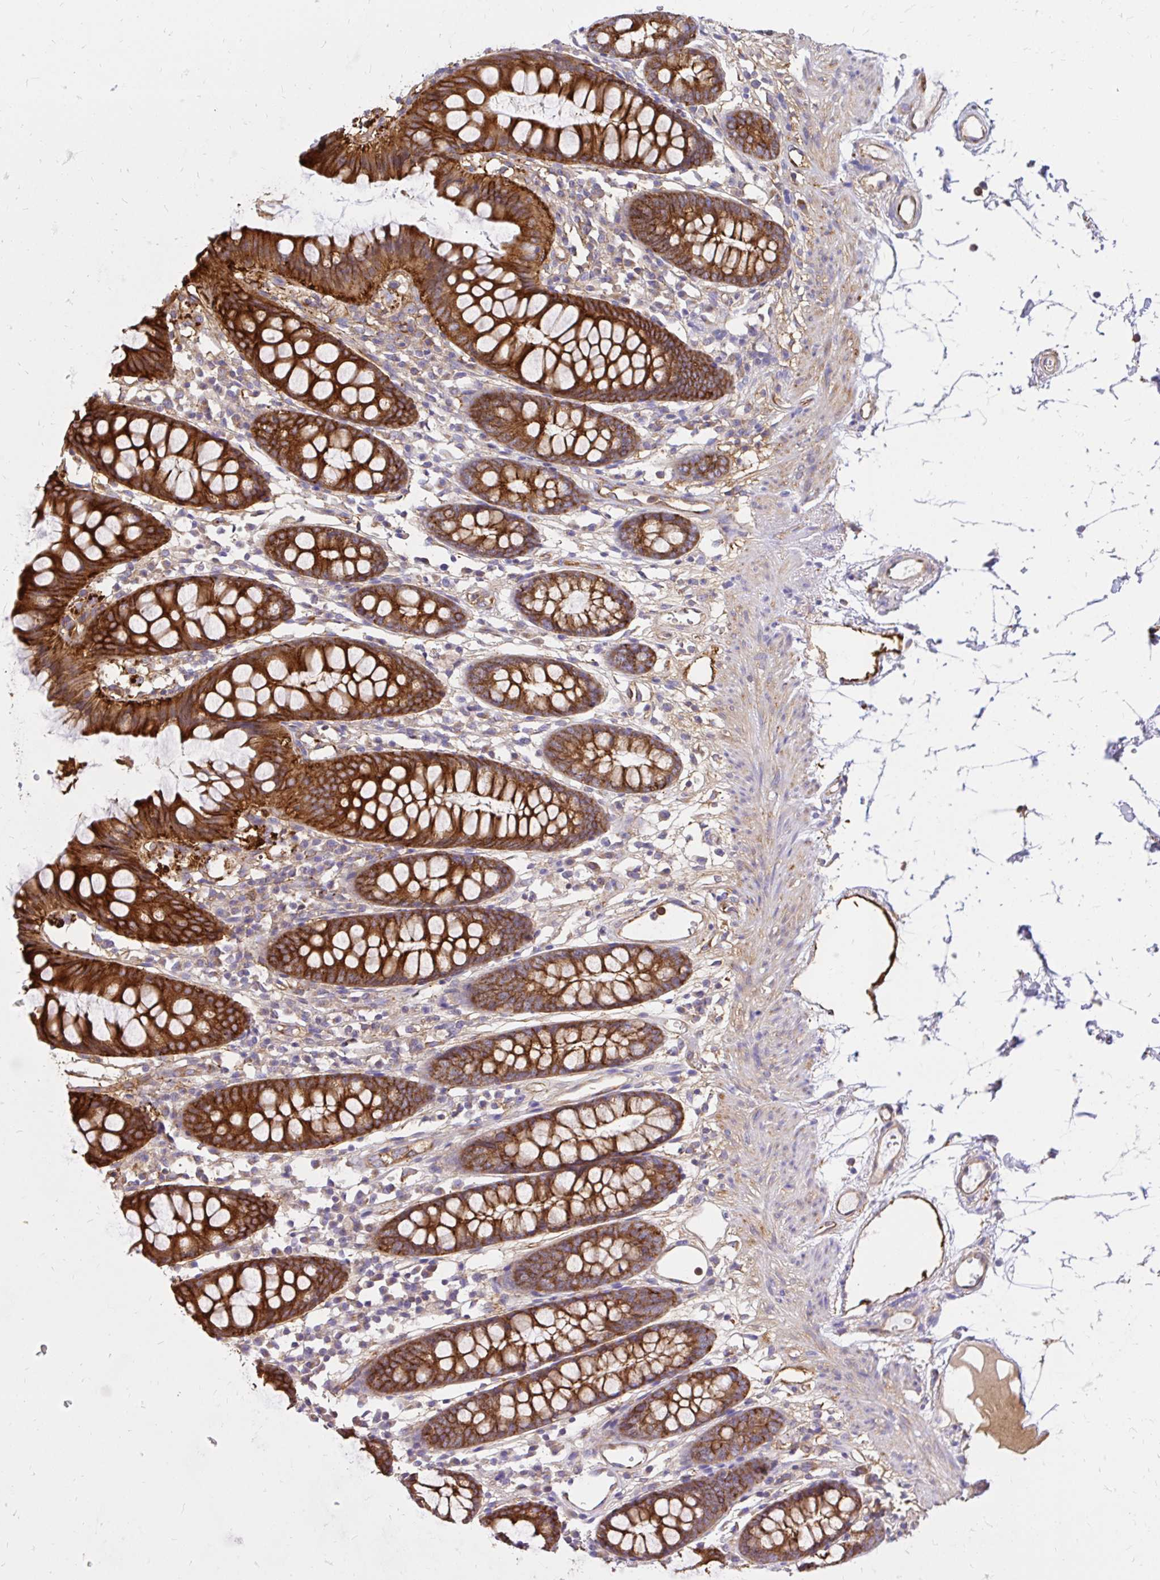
{"staining": {"intensity": "moderate", "quantity": "25%-75%", "location": "cytoplasmic/membranous"}, "tissue": "colon", "cell_type": "Endothelial cells", "image_type": "normal", "snomed": [{"axis": "morphology", "description": "Normal tissue, NOS"}, {"axis": "topography", "description": "Colon"}], "caption": "Human colon stained with a protein marker demonstrates moderate staining in endothelial cells.", "gene": "ABCB10", "patient": {"sex": "female", "age": 84}}